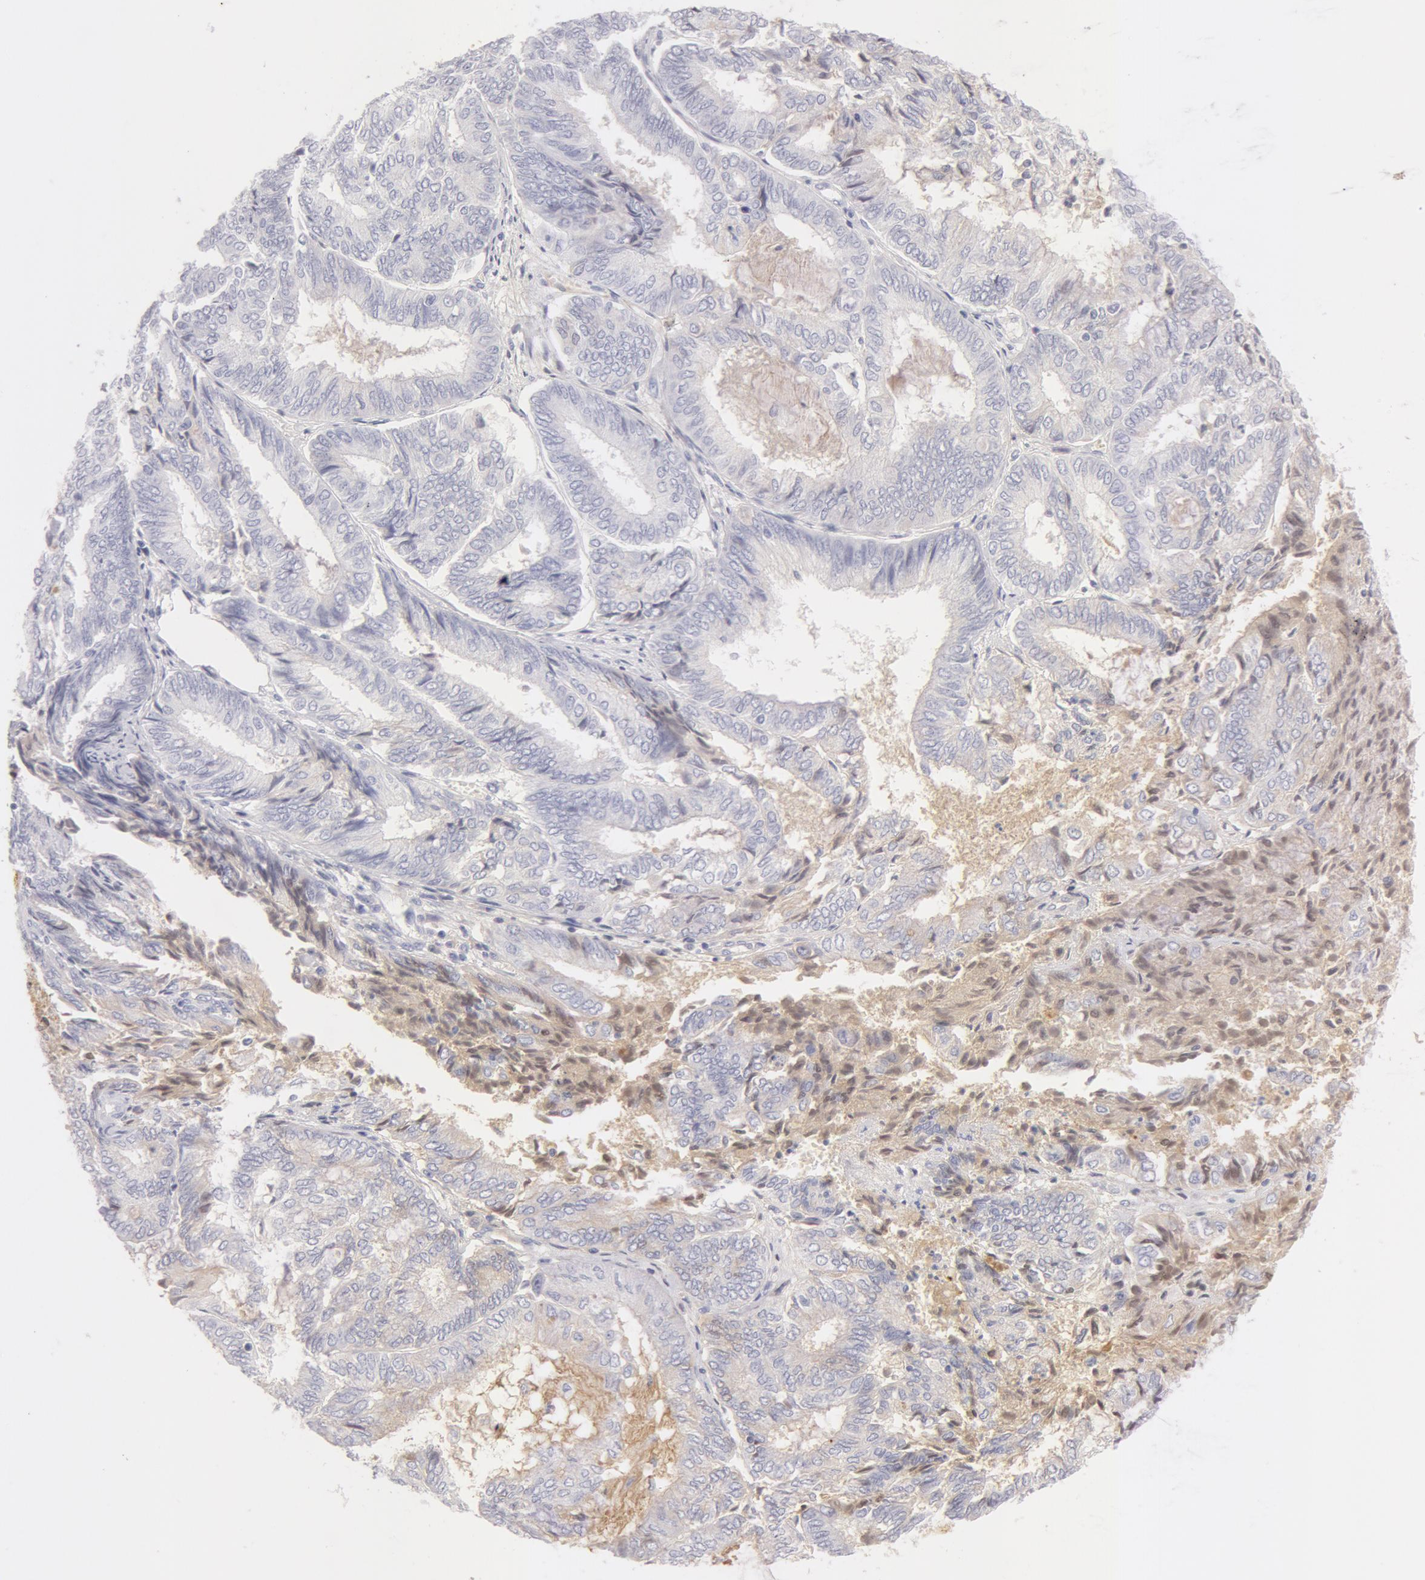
{"staining": {"intensity": "negative", "quantity": "none", "location": "none"}, "tissue": "endometrial cancer", "cell_type": "Tumor cells", "image_type": "cancer", "snomed": [{"axis": "morphology", "description": "Adenocarcinoma, NOS"}, {"axis": "topography", "description": "Endometrium"}], "caption": "This is an IHC image of human adenocarcinoma (endometrial). There is no positivity in tumor cells.", "gene": "AHSG", "patient": {"sex": "female", "age": 59}}